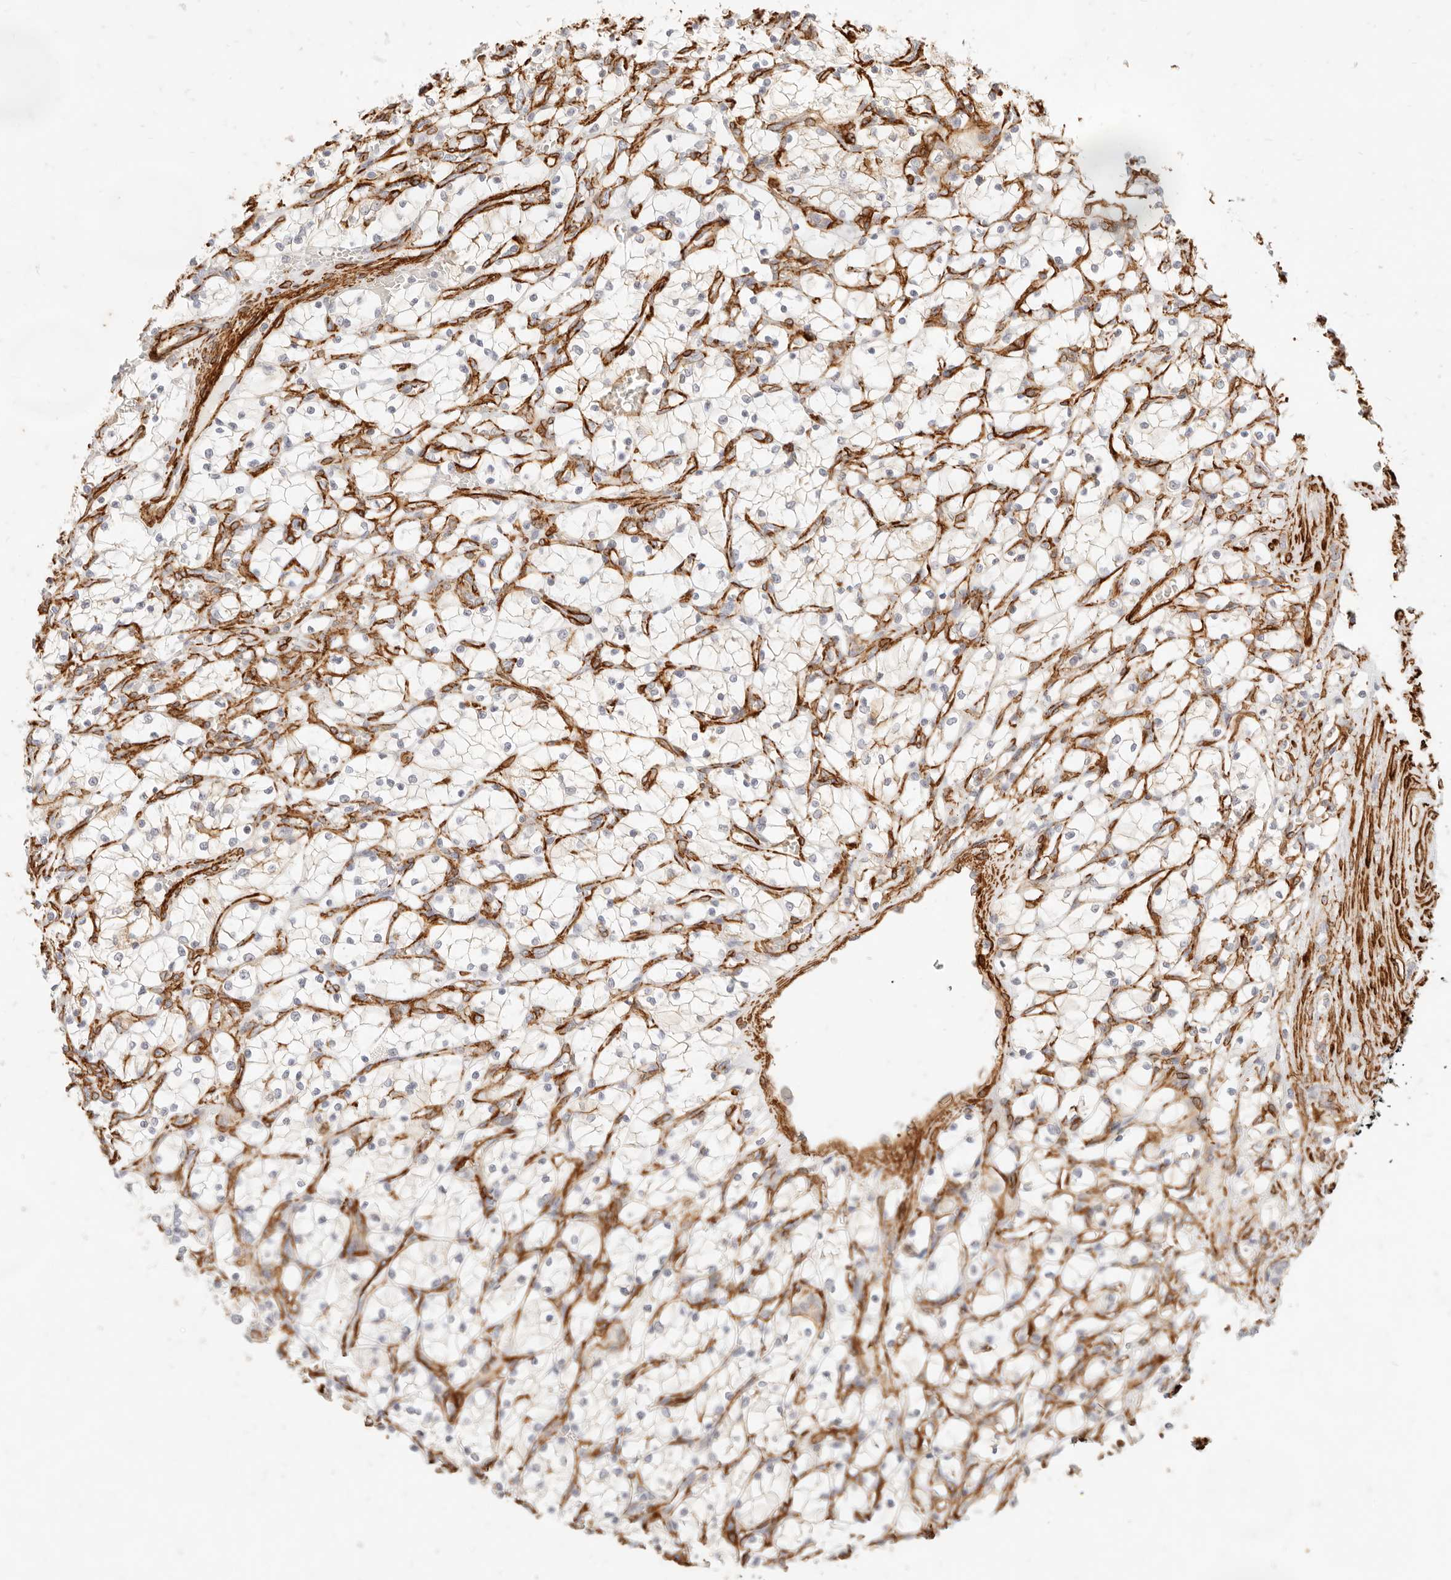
{"staining": {"intensity": "negative", "quantity": "none", "location": "none"}, "tissue": "renal cancer", "cell_type": "Tumor cells", "image_type": "cancer", "snomed": [{"axis": "morphology", "description": "Adenocarcinoma, NOS"}, {"axis": "topography", "description": "Kidney"}], "caption": "DAB immunohistochemical staining of renal adenocarcinoma exhibits no significant positivity in tumor cells.", "gene": "TMTC2", "patient": {"sex": "female", "age": 69}}